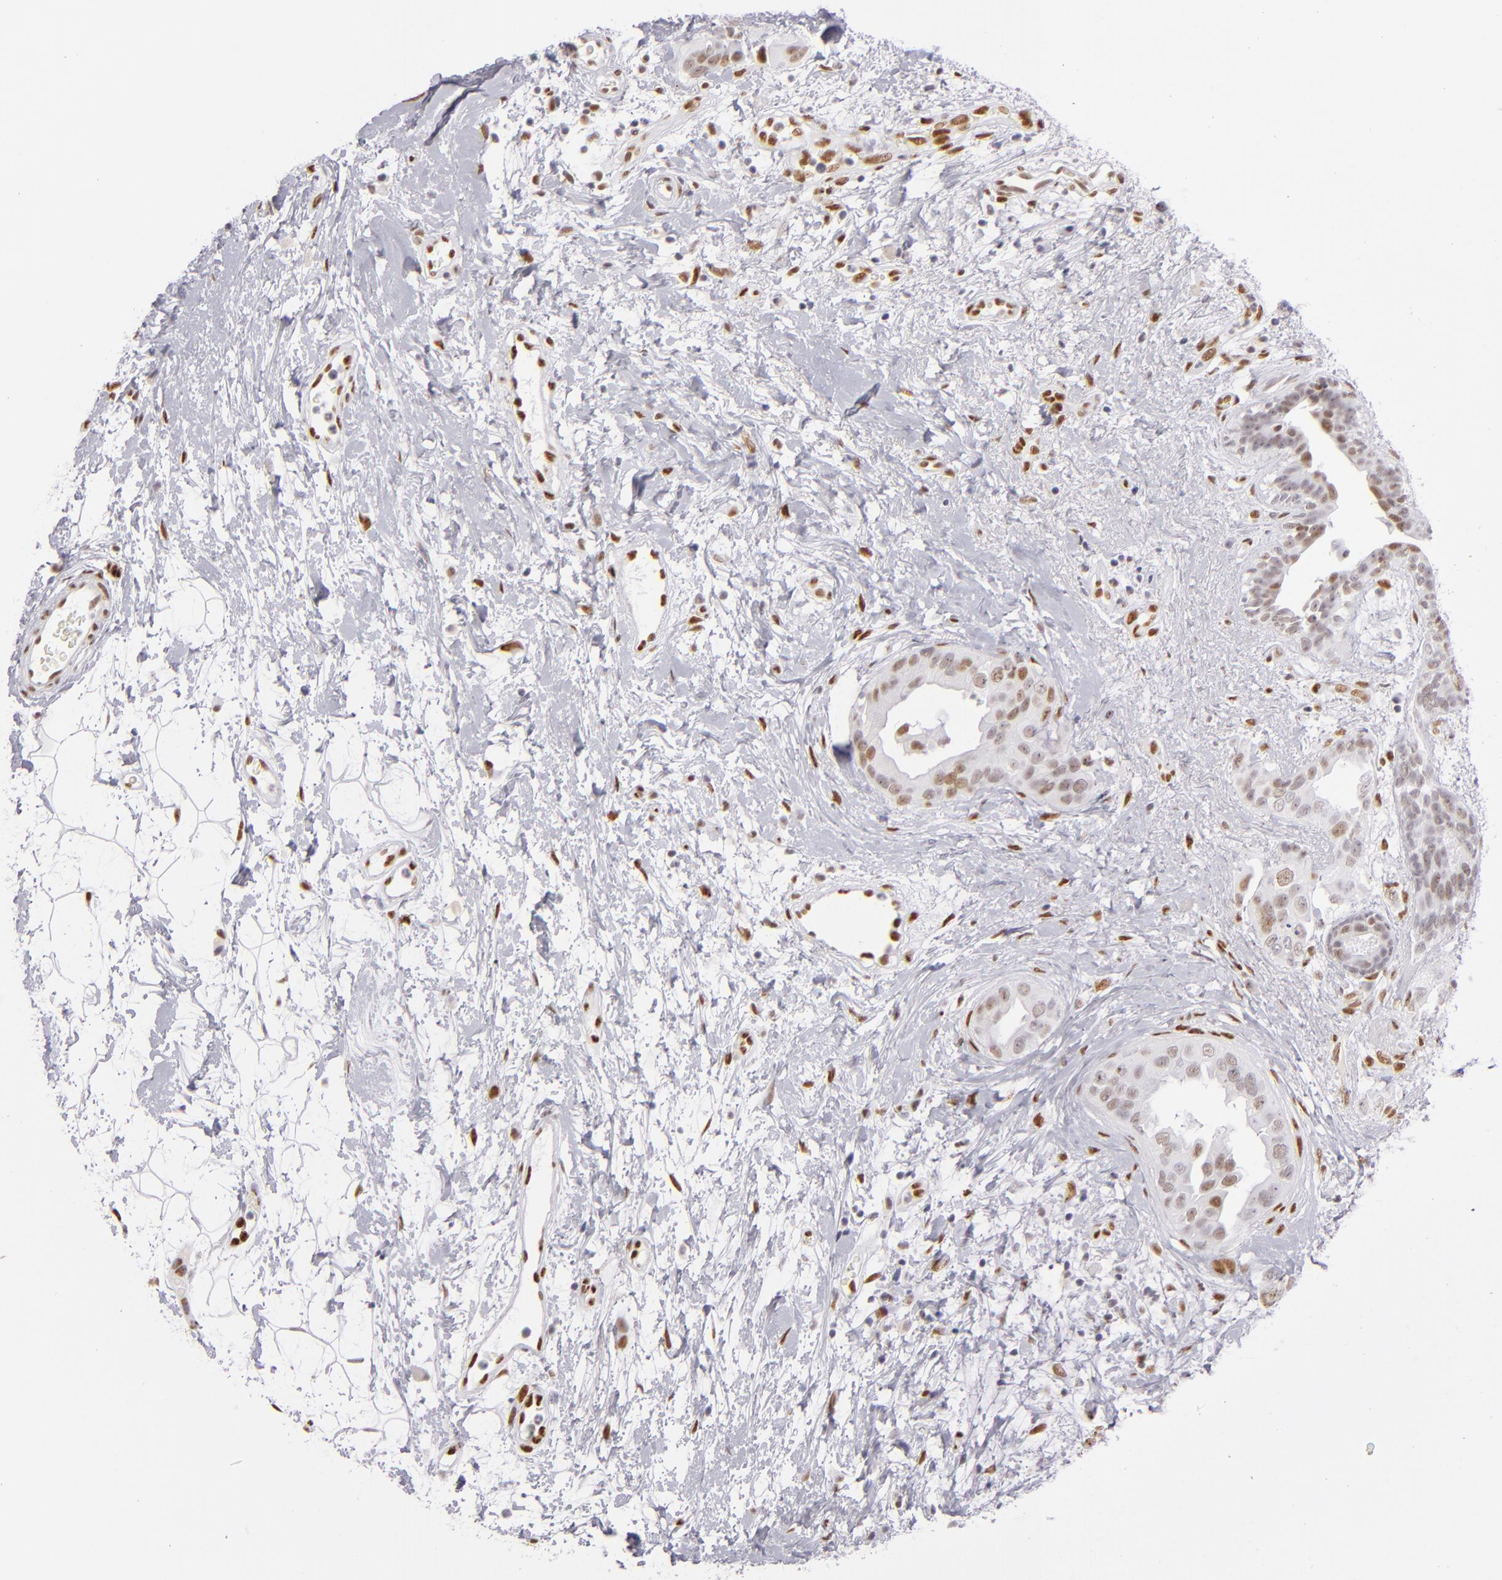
{"staining": {"intensity": "moderate", "quantity": "25%-75%", "location": "nuclear"}, "tissue": "breast cancer", "cell_type": "Tumor cells", "image_type": "cancer", "snomed": [{"axis": "morphology", "description": "Duct carcinoma"}, {"axis": "topography", "description": "Breast"}], "caption": "A brown stain highlights moderate nuclear positivity of a protein in human breast cancer tumor cells.", "gene": "TOP3A", "patient": {"sex": "female", "age": 40}}